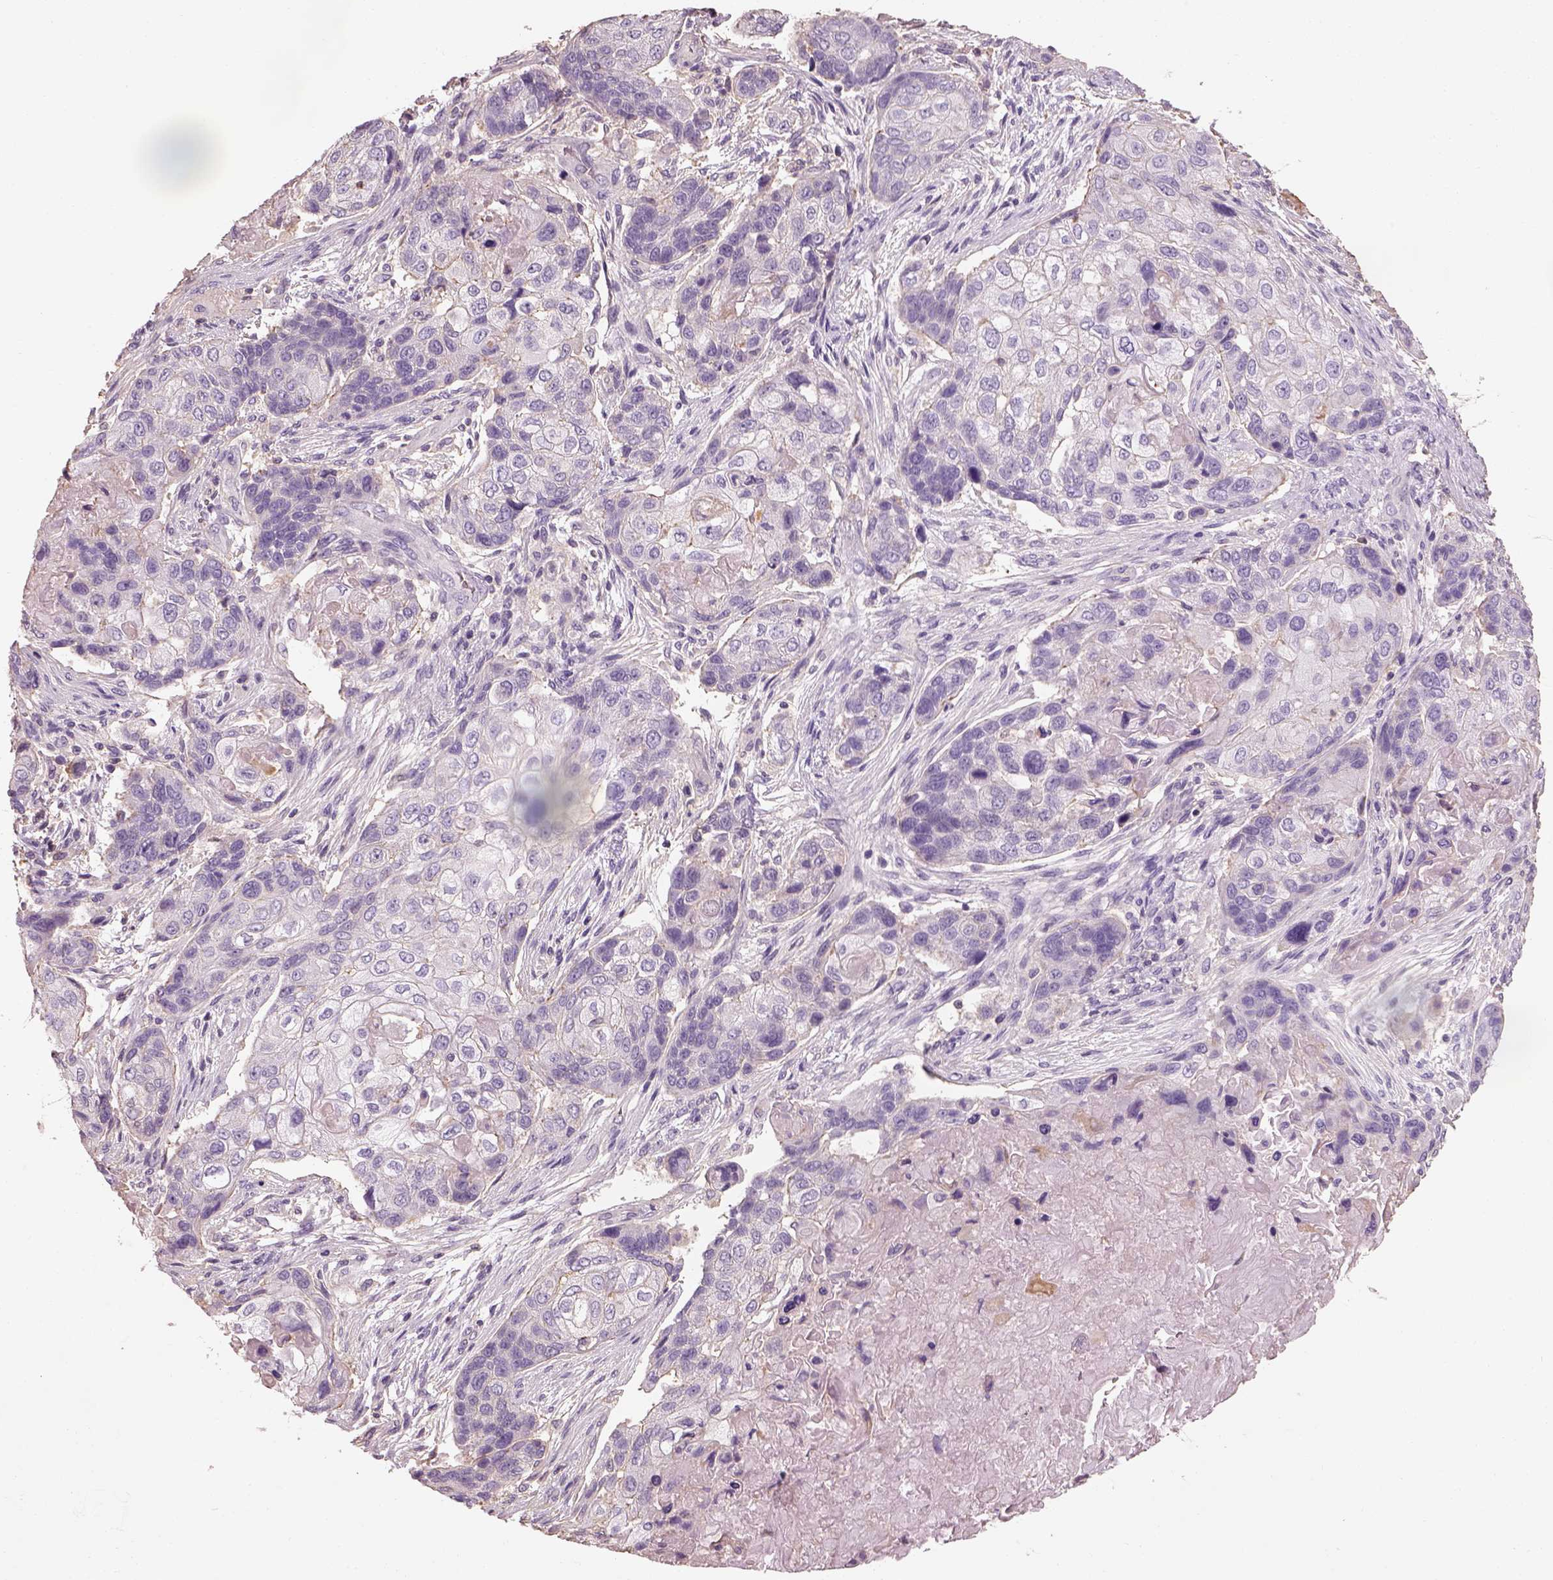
{"staining": {"intensity": "negative", "quantity": "none", "location": "none"}, "tissue": "lung cancer", "cell_type": "Tumor cells", "image_type": "cancer", "snomed": [{"axis": "morphology", "description": "Squamous cell carcinoma, NOS"}, {"axis": "topography", "description": "Lung"}], "caption": "Micrograph shows no protein staining in tumor cells of lung cancer (squamous cell carcinoma) tissue. The staining is performed using DAB (3,3'-diaminobenzidine) brown chromogen with nuclei counter-stained in using hematoxylin.", "gene": "OTUD6A", "patient": {"sex": "male", "age": 69}}